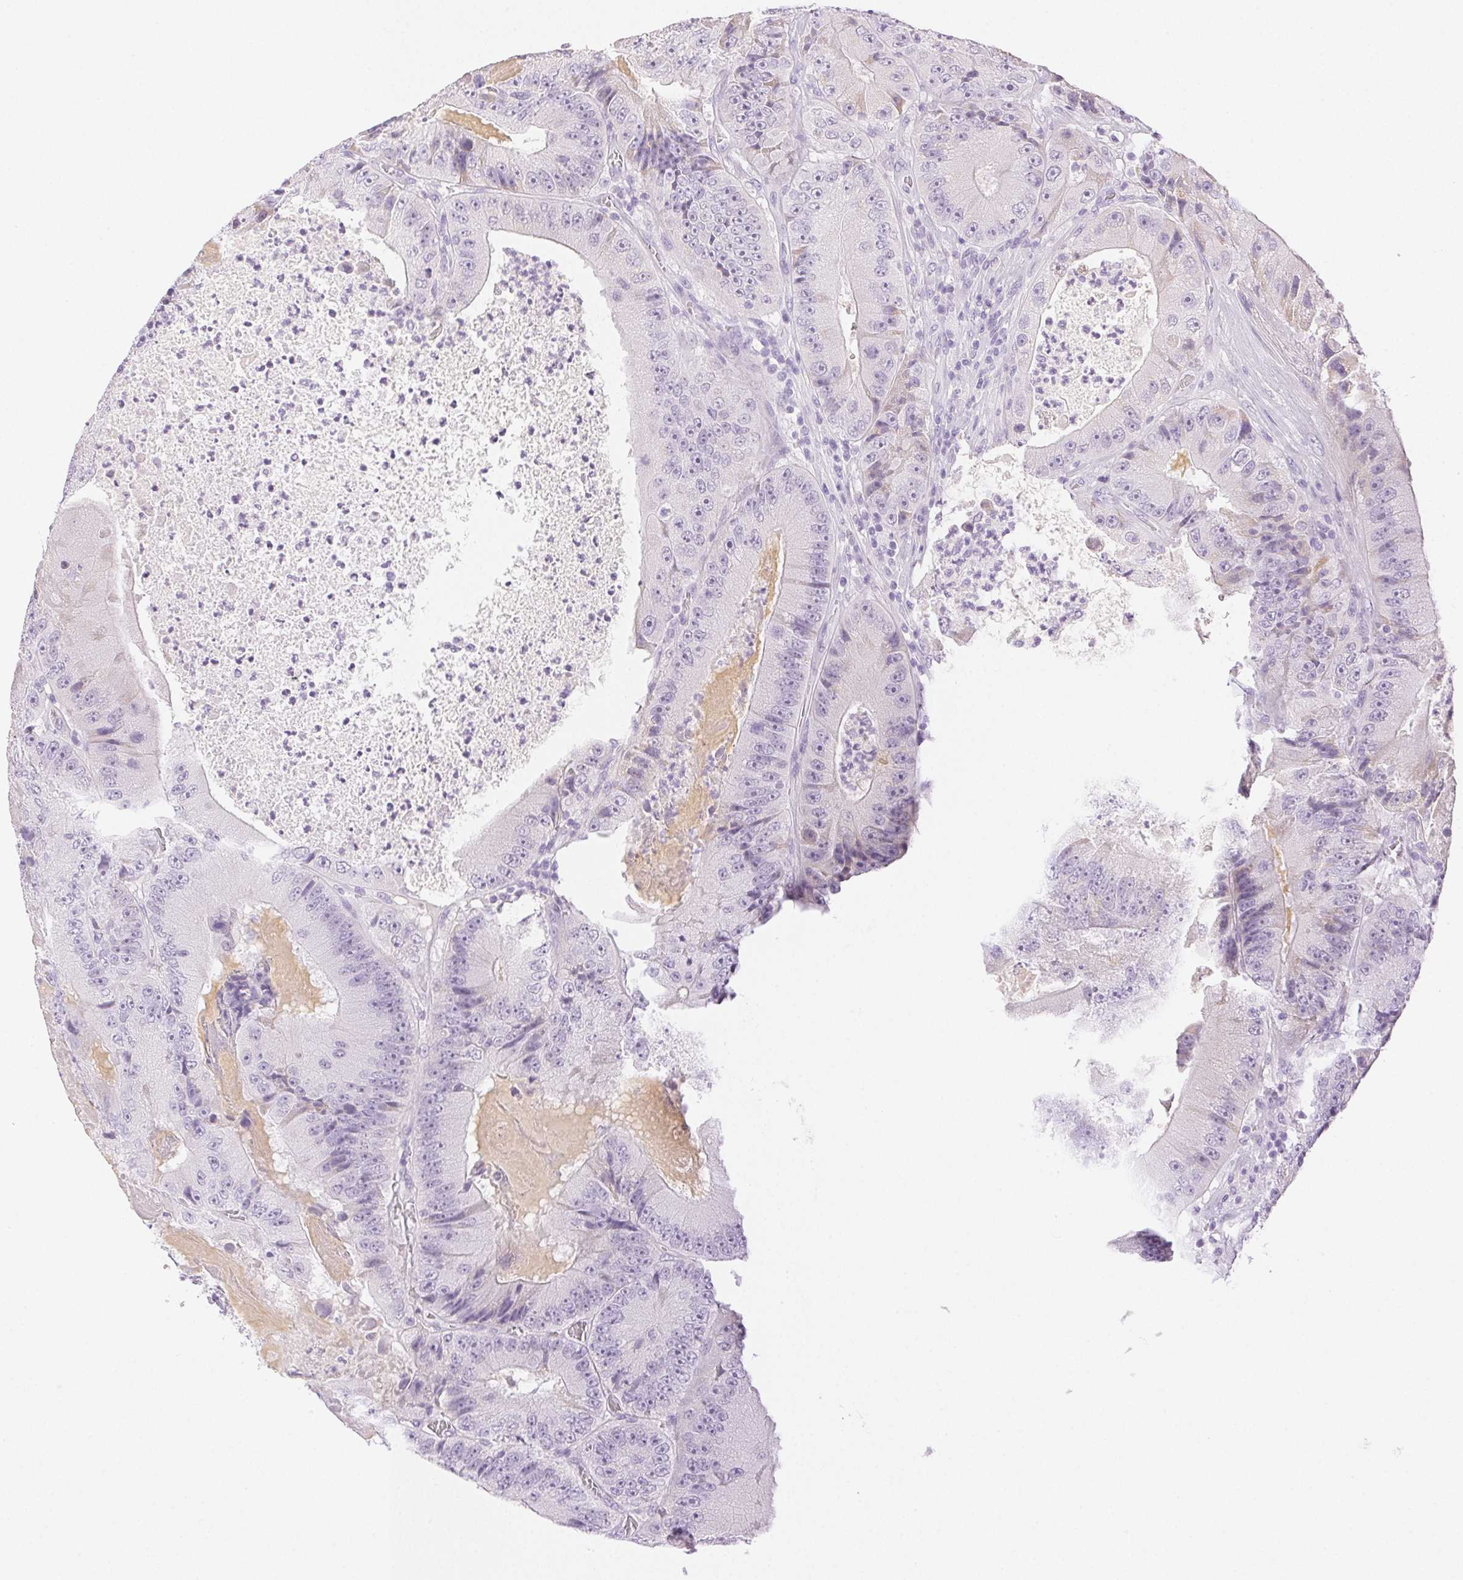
{"staining": {"intensity": "negative", "quantity": "none", "location": "none"}, "tissue": "colorectal cancer", "cell_type": "Tumor cells", "image_type": "cancer", "snomed": [{"axis": "morphology", "description": "Adenocarcinoma, NOS"}, {"axis": "topography", "description": "Colon"}], "caption": "Human colorectal cancer (adenocarcinoma) stained for a protein using immunohistochemistry shows no expression in tumor cells.", "gene": "SPACA4", "patient": {"sex": "female", "age": 86}}